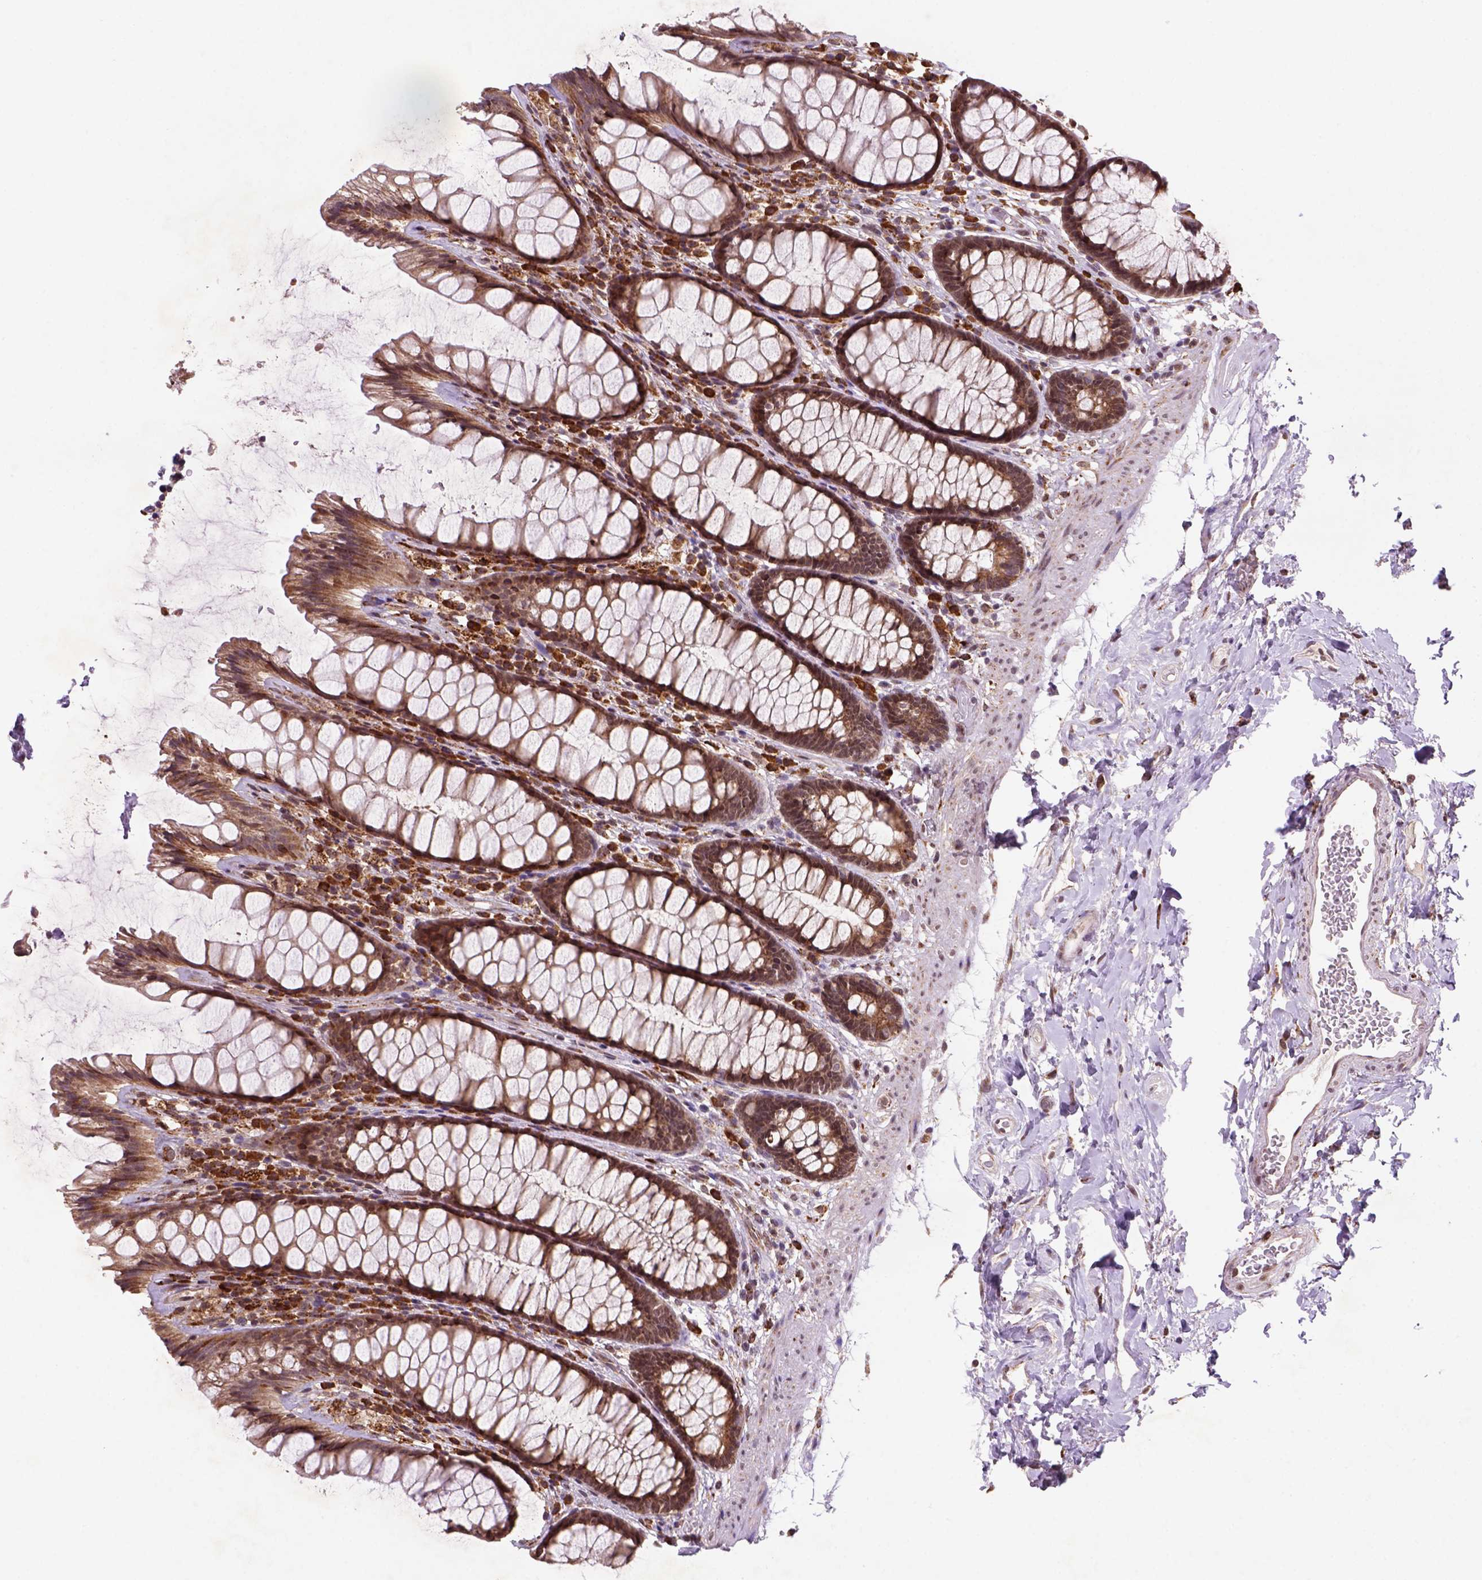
{"staining": {"intensity": "moderate", "quantity": ">75%", "location": "cytoplasmic/membranous"}, "tissue": "rectum", "cell_type": "Glandular cells", "image_type": "normal", "snomed": [{"axis": "morphology", "description": "Normal tissue, NOS"}, {"axis": "topography", "description": "Rectum"}], "caption": "IHC of unremarkable rectum exhibits medium levels of moderate cytoplasmic/membranous positivity in approximately >75% of glandular cells. (DAB (3,3'-diaminobenzidine) IHC with brightfield microscopy, high magnification).", "gene": "FZD7", "patient": {"sex": "male", "age": 72}}